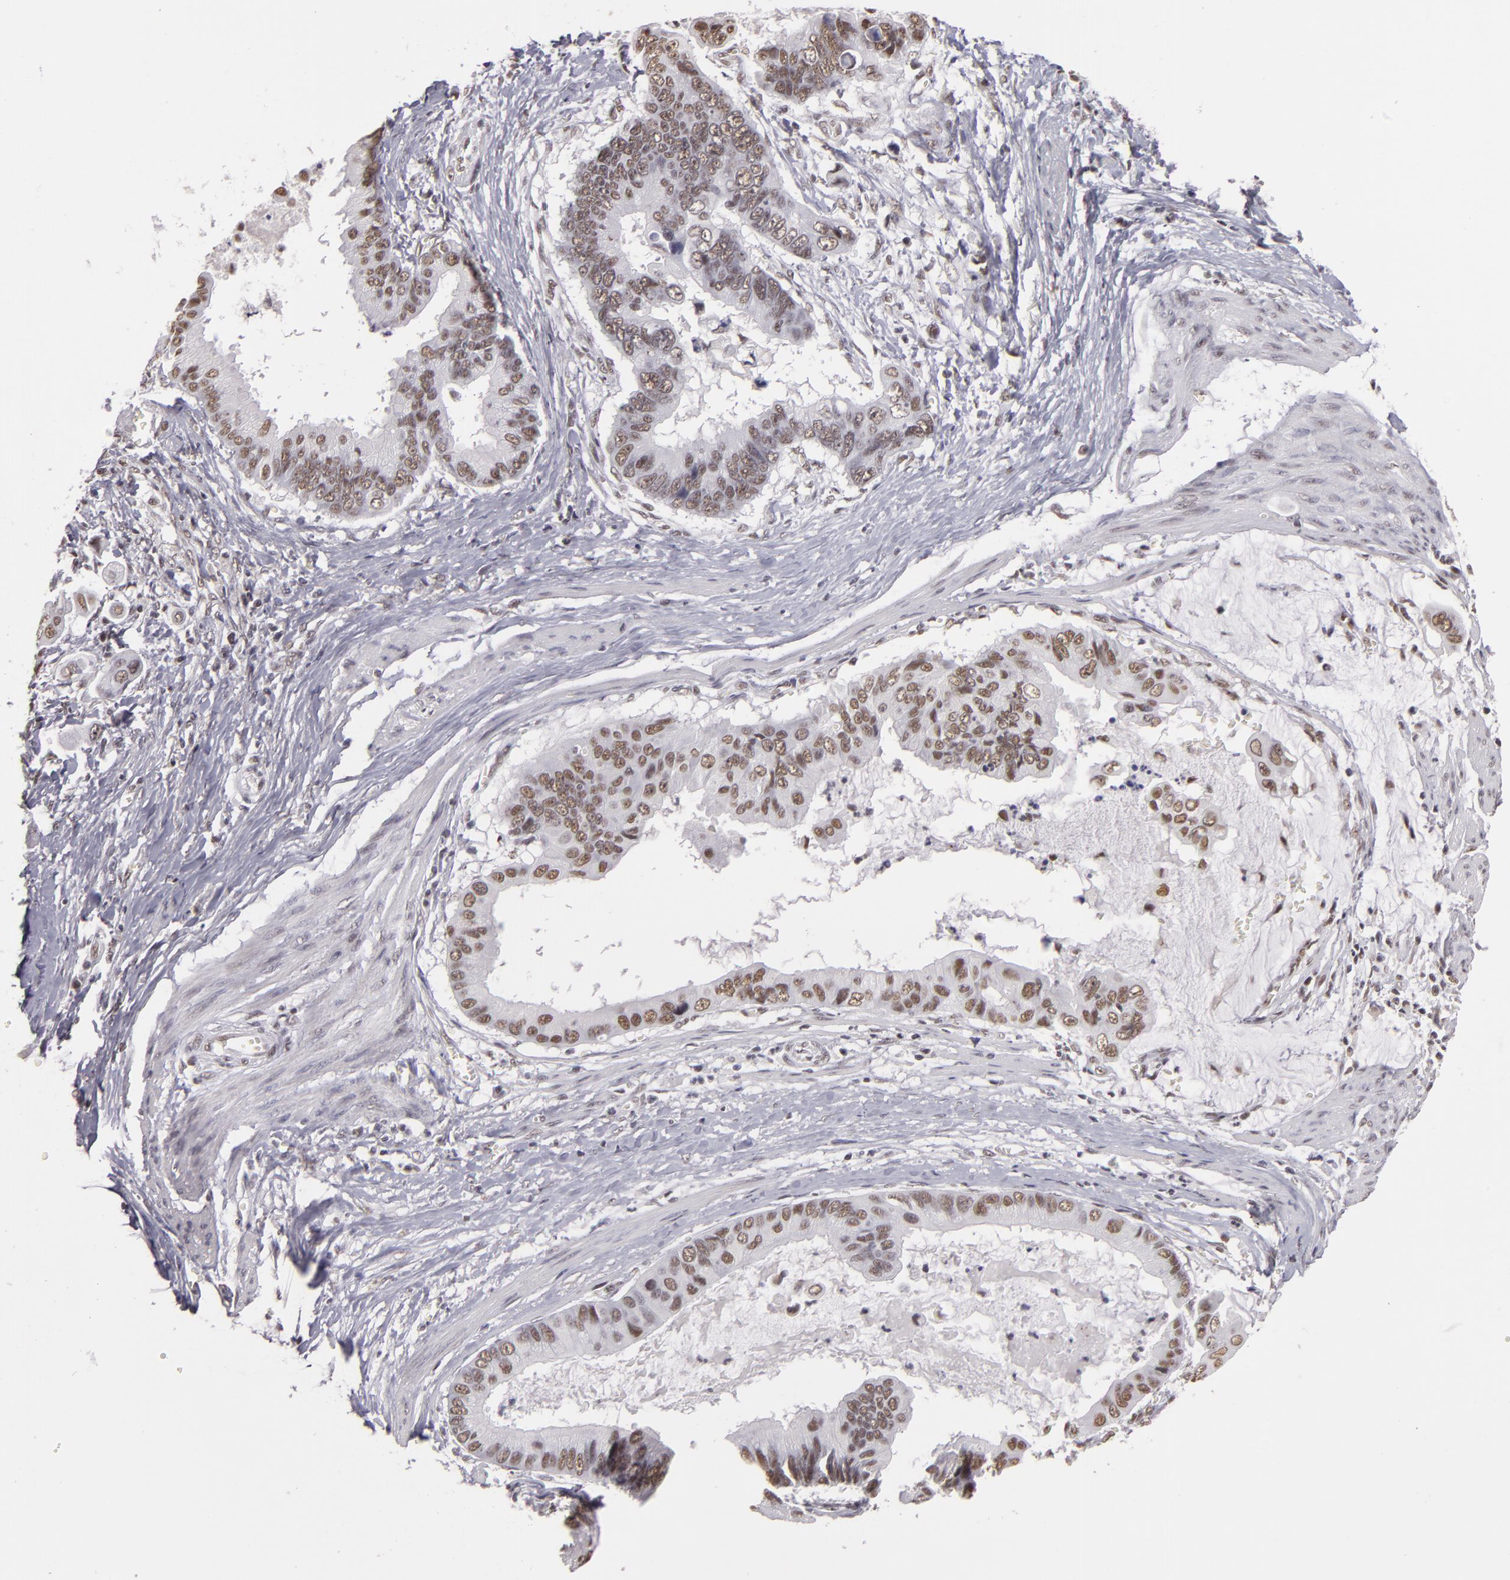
{"staining": {"intensity": "weak", "quantity": "25%-75%", "location": "nuclear"}, "tissue": "stomach cancer", "cell_type": "Tumor cells", "image_type": "cancer", "snomed": [{"axis": "morphology", "description": "Adenocarcinoma, NOS"}, {"axis": "topography", "description": "Stomach, upper"}], "caption": "A histopathology image showing weak nuclear expression in about 25%-75% of tumor cells in stomach adenocarcinoma, as visualized by brown immunohistochemical staining.", "gene": "INTS6", "patient": {"sex": "male", "age": 80}}